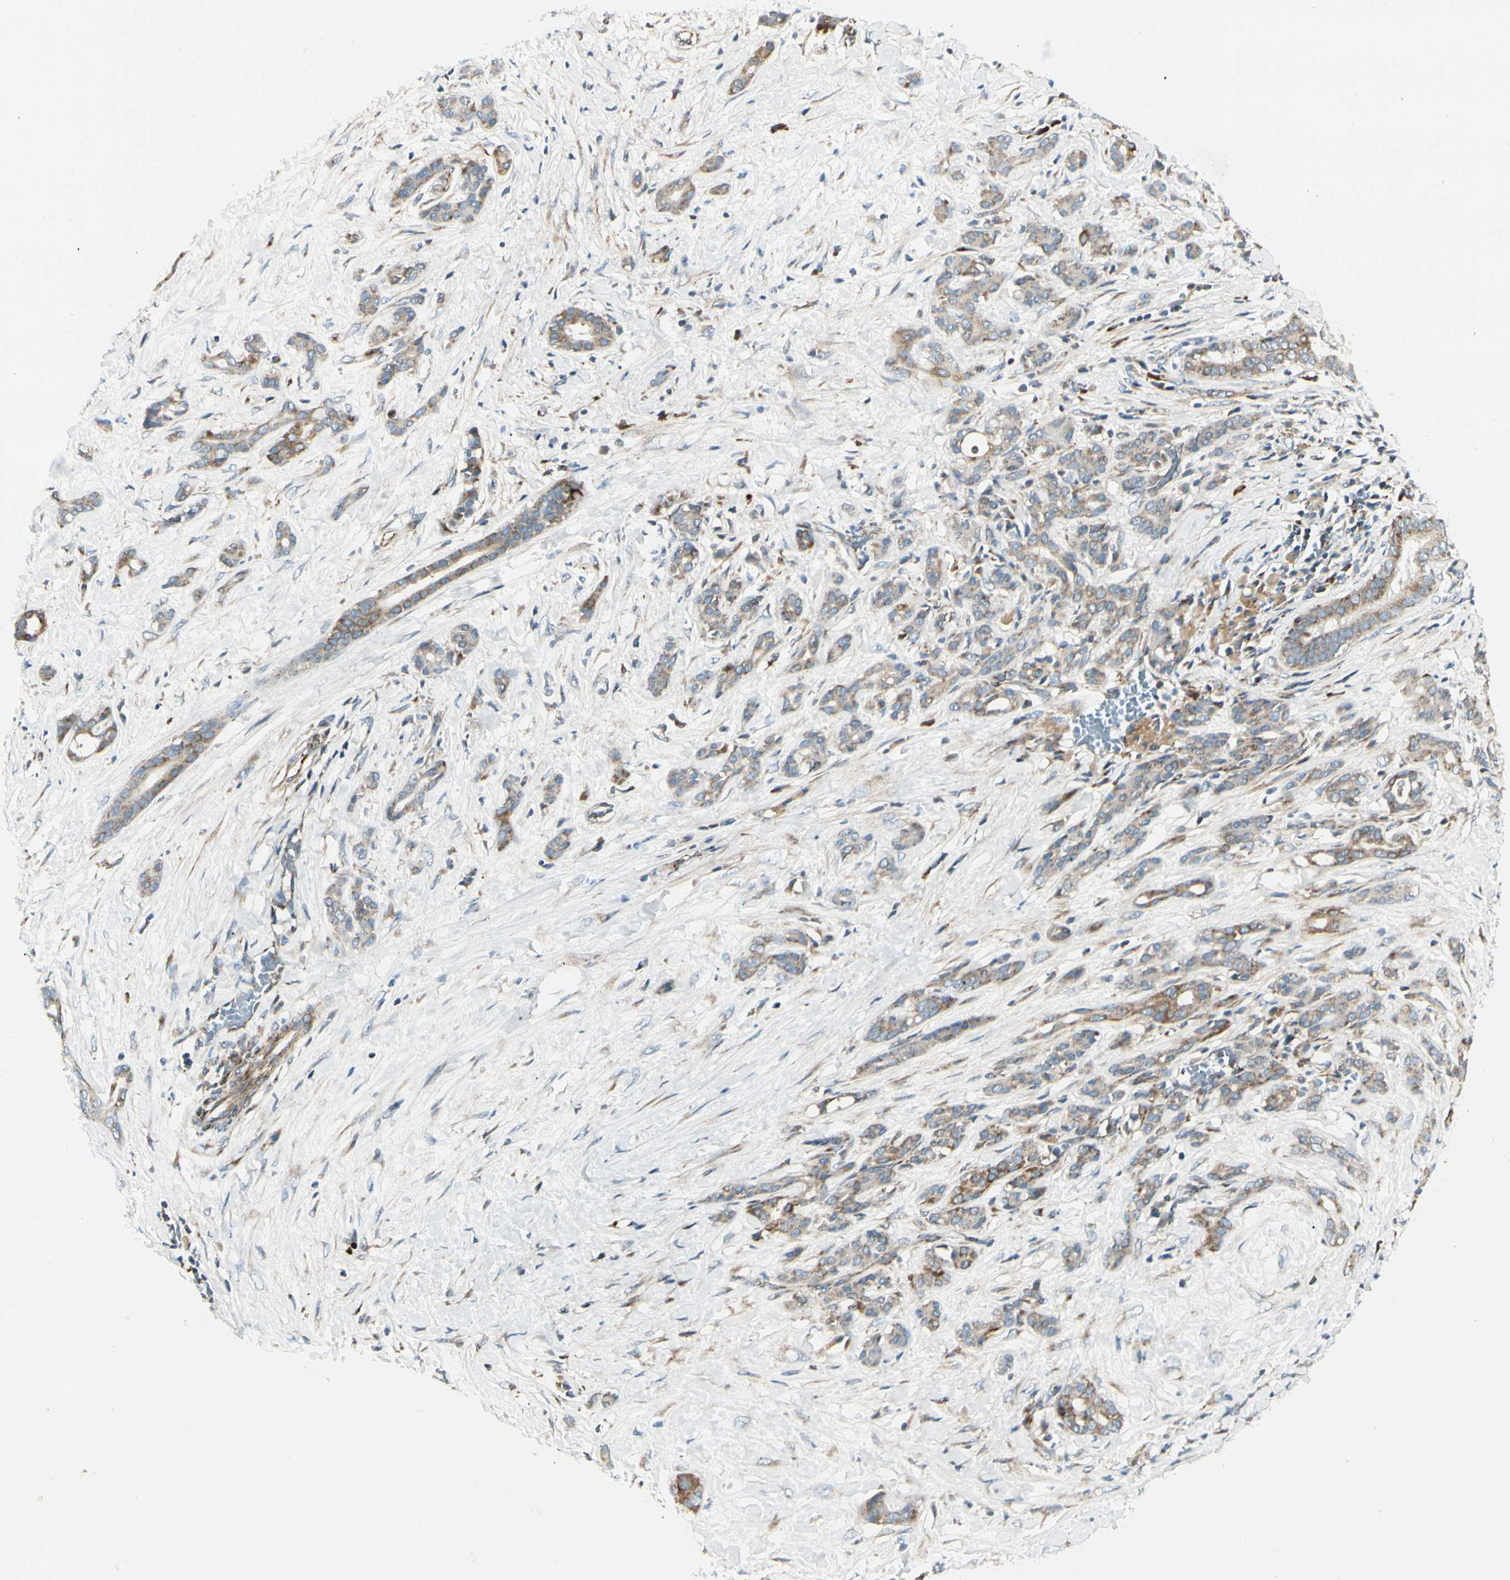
{"staining": {"intensity": "weak", "quantity": "25%-75%", "location": "cytoplasmic/membranous"}, "tissue": "pancreatic cancer", "cell_type": "Tumor cells", "image_type": "cancer", "snomed": [{"axis": "morphology", "description": "Adenocarcinoma, NOS"}, {"axis": "topography", "description": "Pancreas"}], "caption": "Approximately 25%-75% of tumor cells in human pancreatic cancer (adenocarcinoma) reveal weak cytoplasmic/membranous protein expression as visualized by brown immunohistochemical staining.", "gene": "MRPL9", "patient": {"sex": "male", "age": 41}}